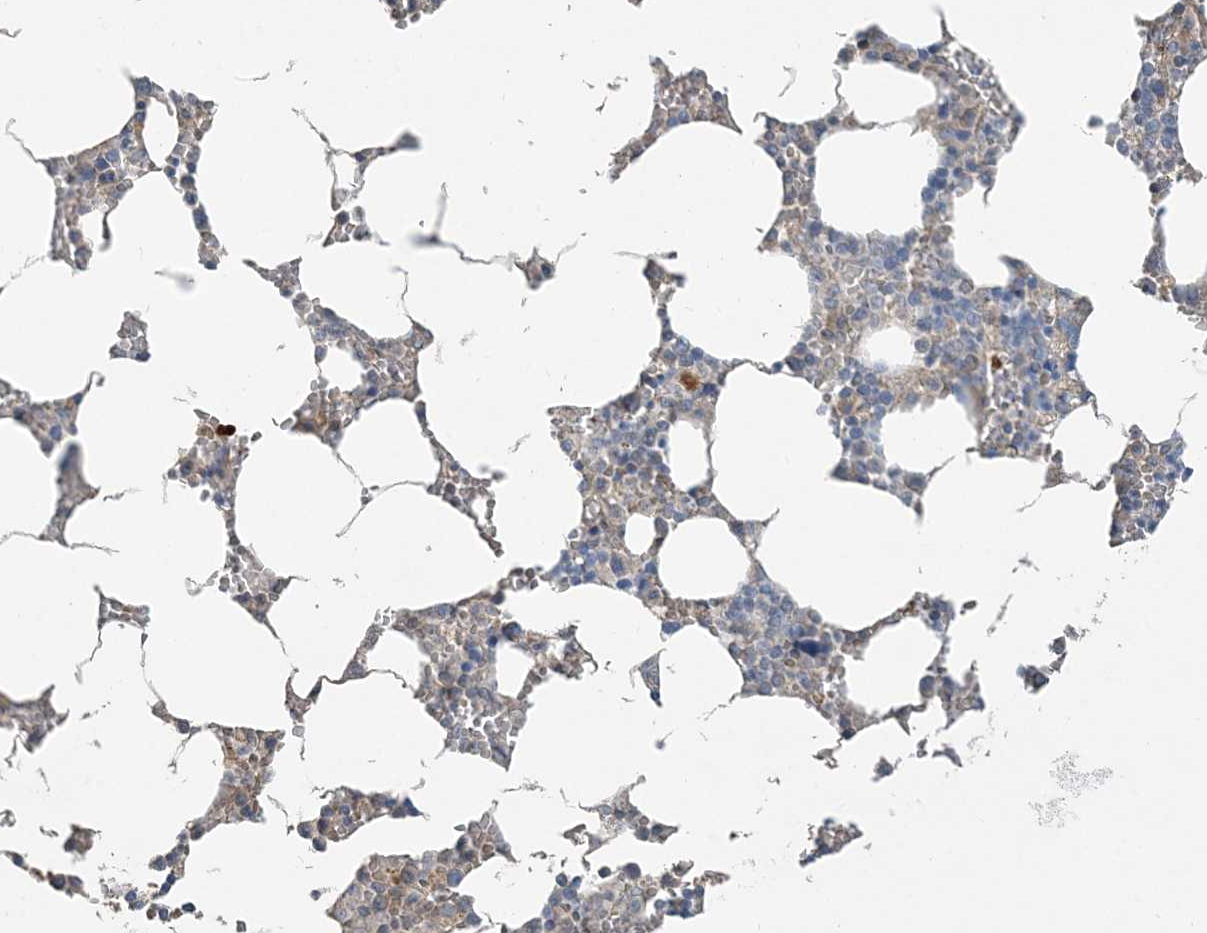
{"staining": {"intensity": "negative", "quantity": "none", "location": "none"}, "tissue": "bone marrow", "cell_type": "Hematopoietic cells", "image_type": "normal", "snomed": [{"axis": "morphology", "description": "Normal tissue, NOS"}, {"axis": "topography", "description": "Bone marrow"}], "caption": "DAB immunohistochemical staining of benign bone marrow displays no significant expression in hematopoietic cells.", "gene": "SLC4A10", "patient": {"sex": "male", "age": 70}}